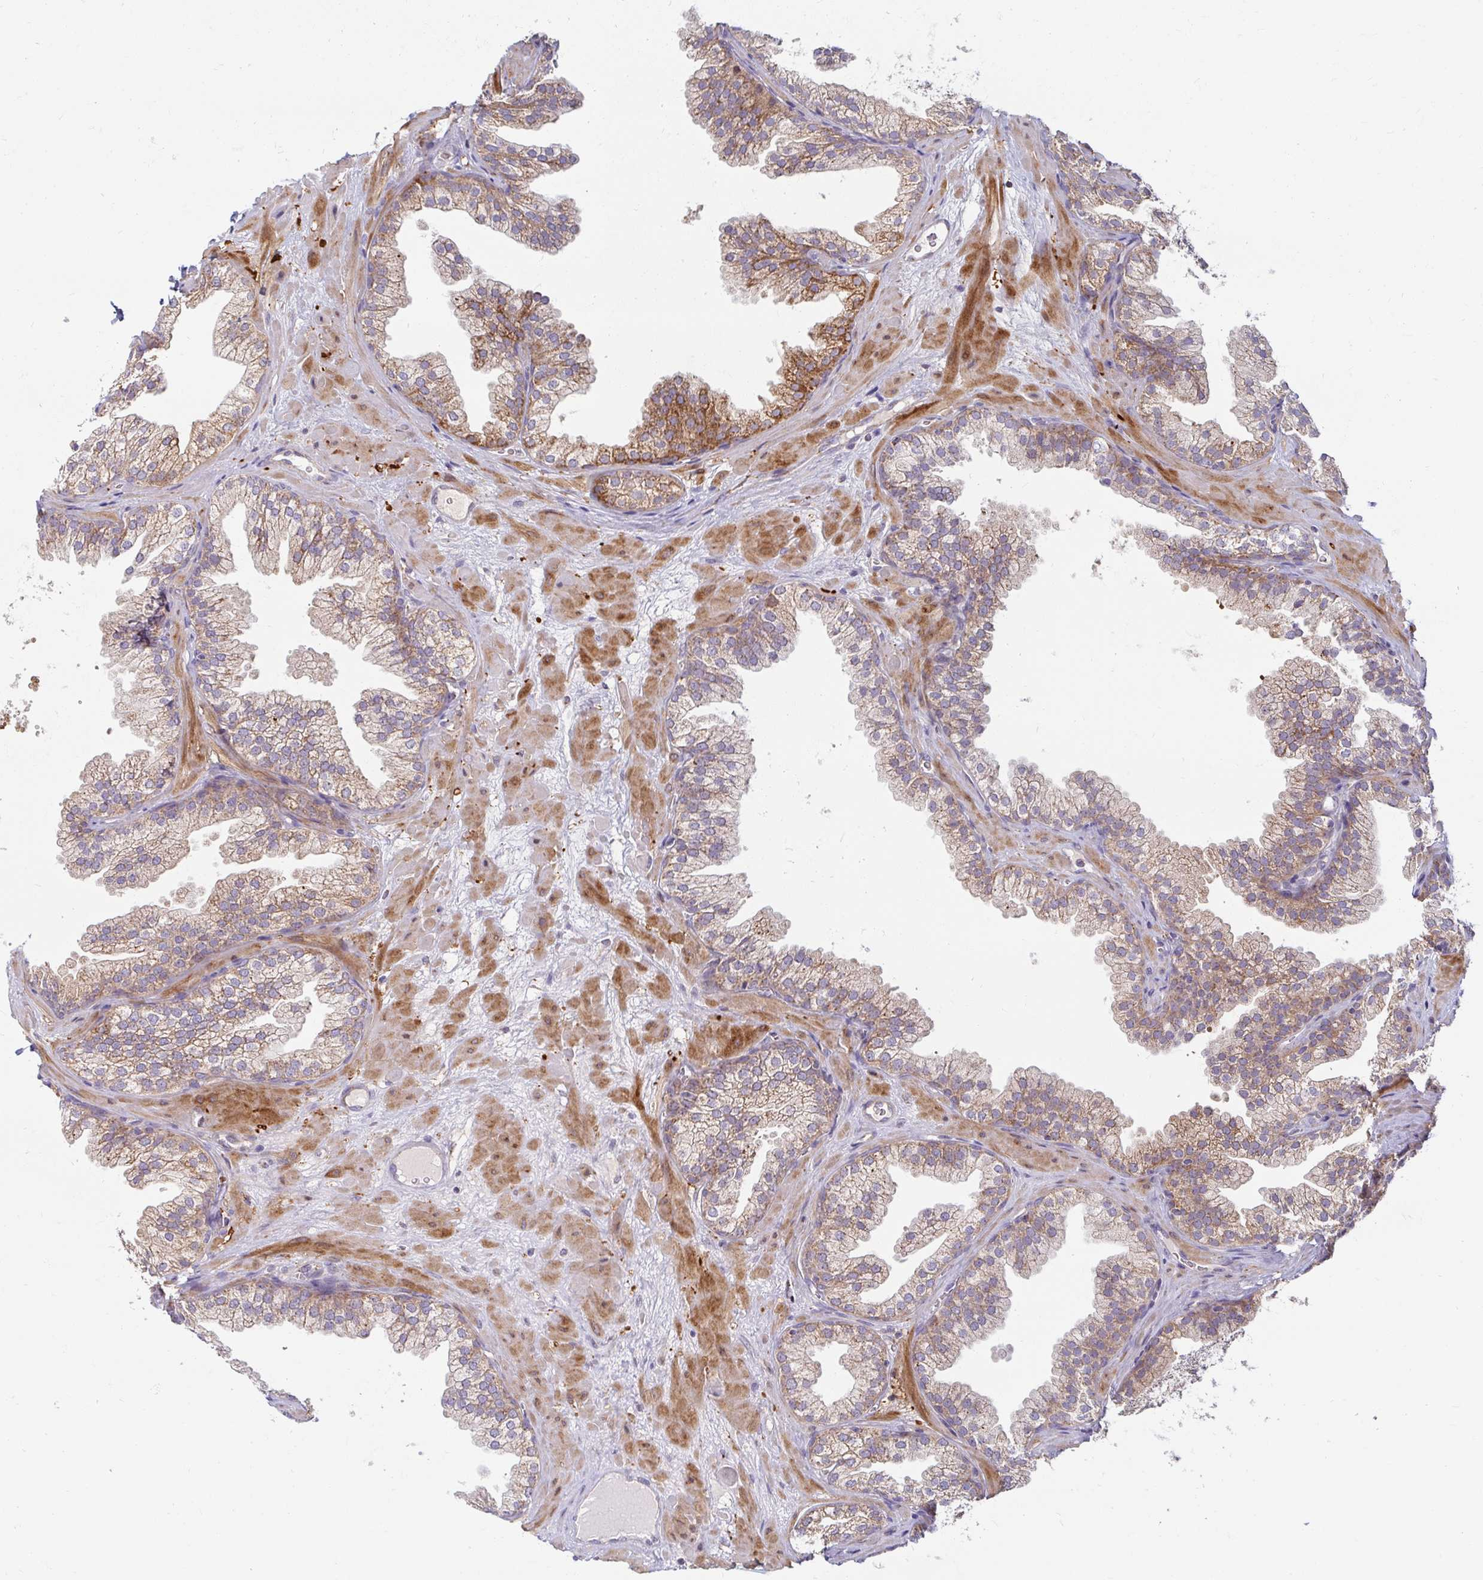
{"staining": {"intensity": "moderate", "quantity": "25%-75%", "location": "cytoplasmic/membranous"}, "tissue": "prostate", "cell_type": "Glandular cells", "image_type": "normal", "snomed": [{"axis": "morphology", "description": "Normal tissue, NOS"}, {"axis": "topography", "description": "Prostate"}], "caption": "Protein expression analysis of normal human prostate reveals moderate cytoplasmic/membranous positivity in approximately 25%-75% of glandular cells. The staining was performed using DAB (3,3'-diaminobenzidine), with brown indicating positive protein expression. Nuclei are stained blue with hematoxylin.", "gene": "SKP2", "patient": {"sex": "male", "age": 37}}